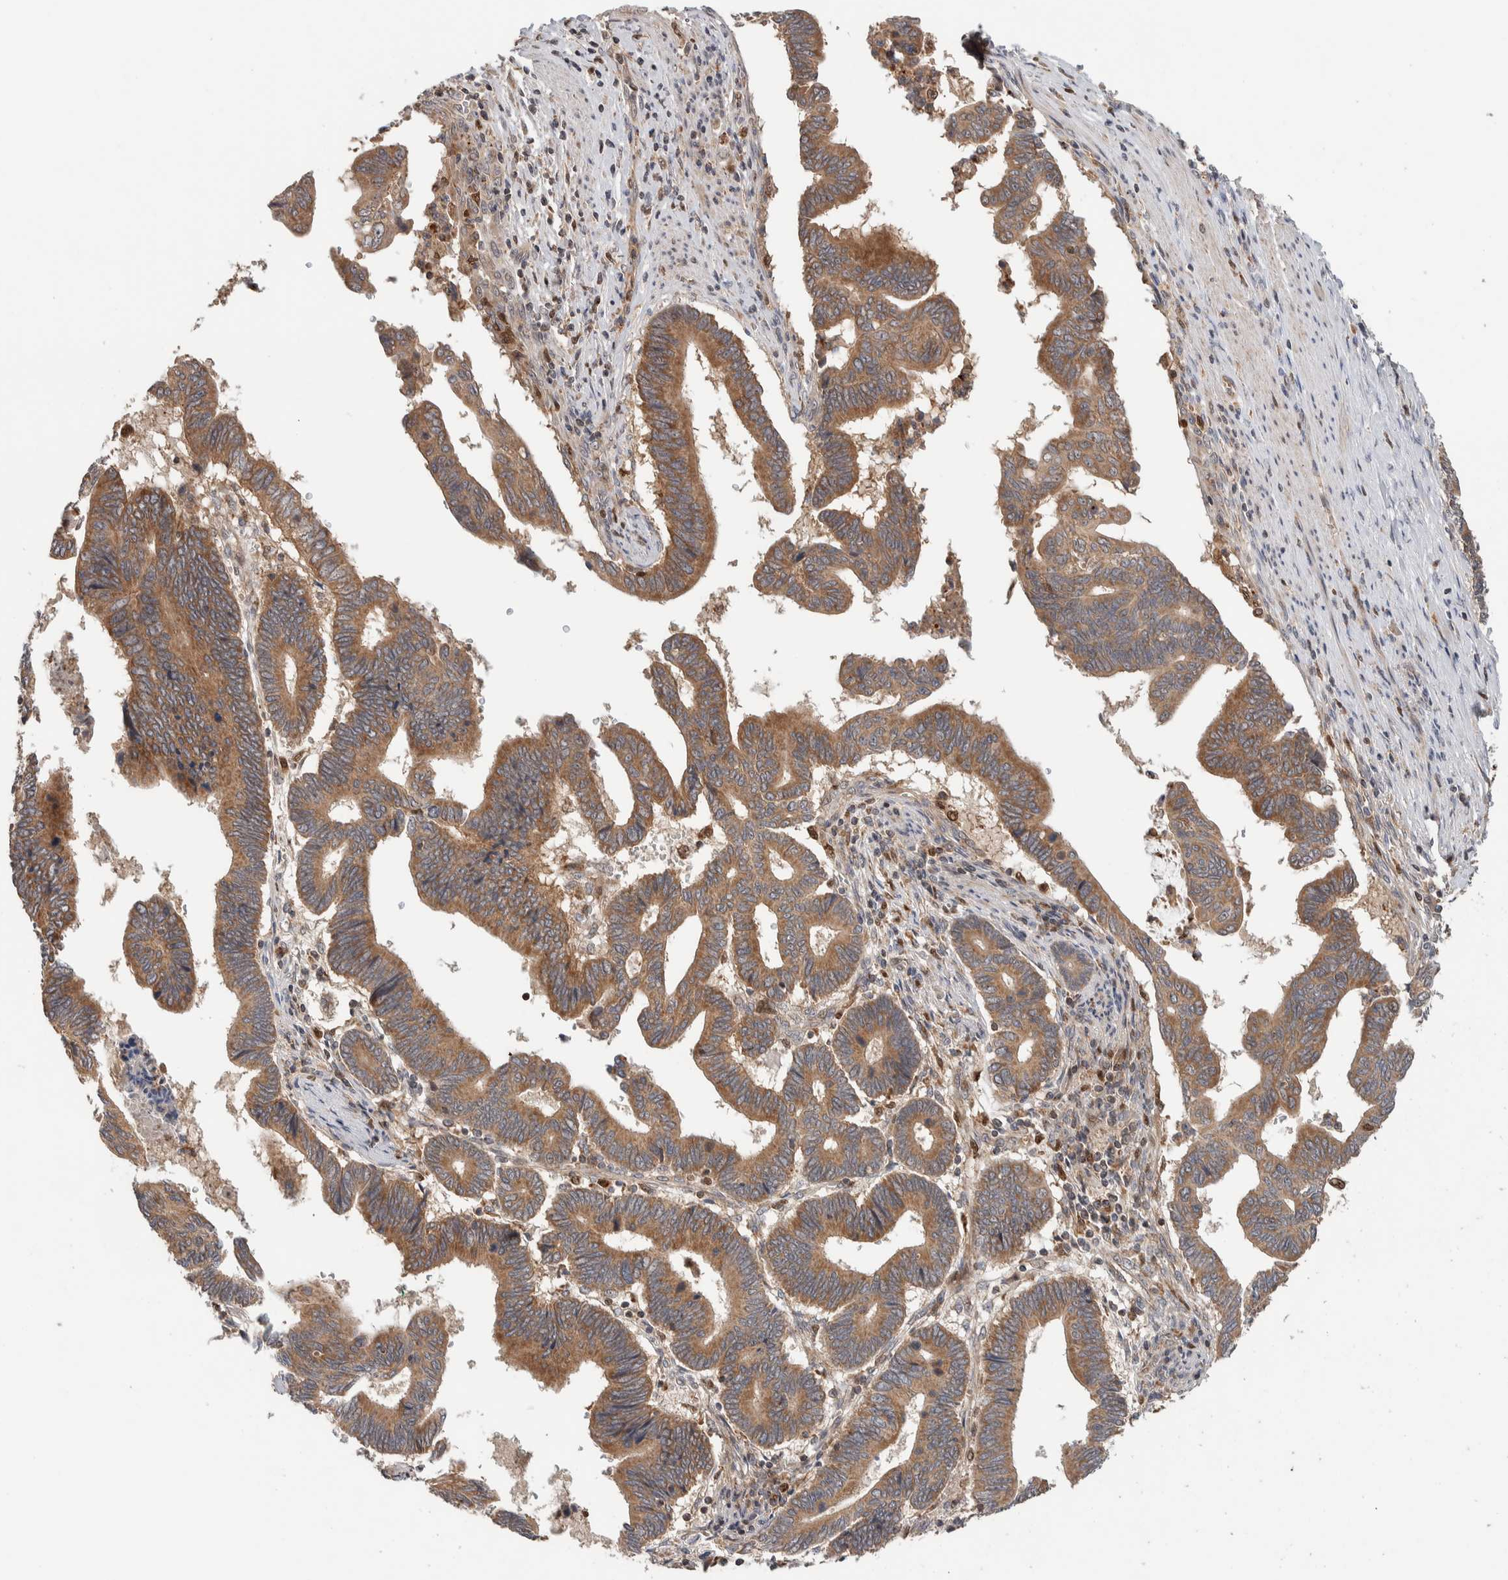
{"staining": {"intensity": "moderate", "quantity": ">75%", "location": "cytoplasmic/membranous"}, "tissue": "pancreatic cancer", "cell_type": "Tumor cells", "image_type": "cancer", "snomed": [{"axis": "morphology", "description": "Adenocarcinoma, NOS"}, {"axis": "topography", "description": "Pancreas"}], "caption": "The micrograph shows immunohistochemical staining of pancreatic cancer. There is moderate cytoplasmic/membranous staining is identified in approximately >75% of tumor cells. Immunohistochemistry (ihc) stains the protein of interest in brown and the nuclei are stained blue.", "gene": "VPS53", "patient": {"sex": "female", "age": 70}}